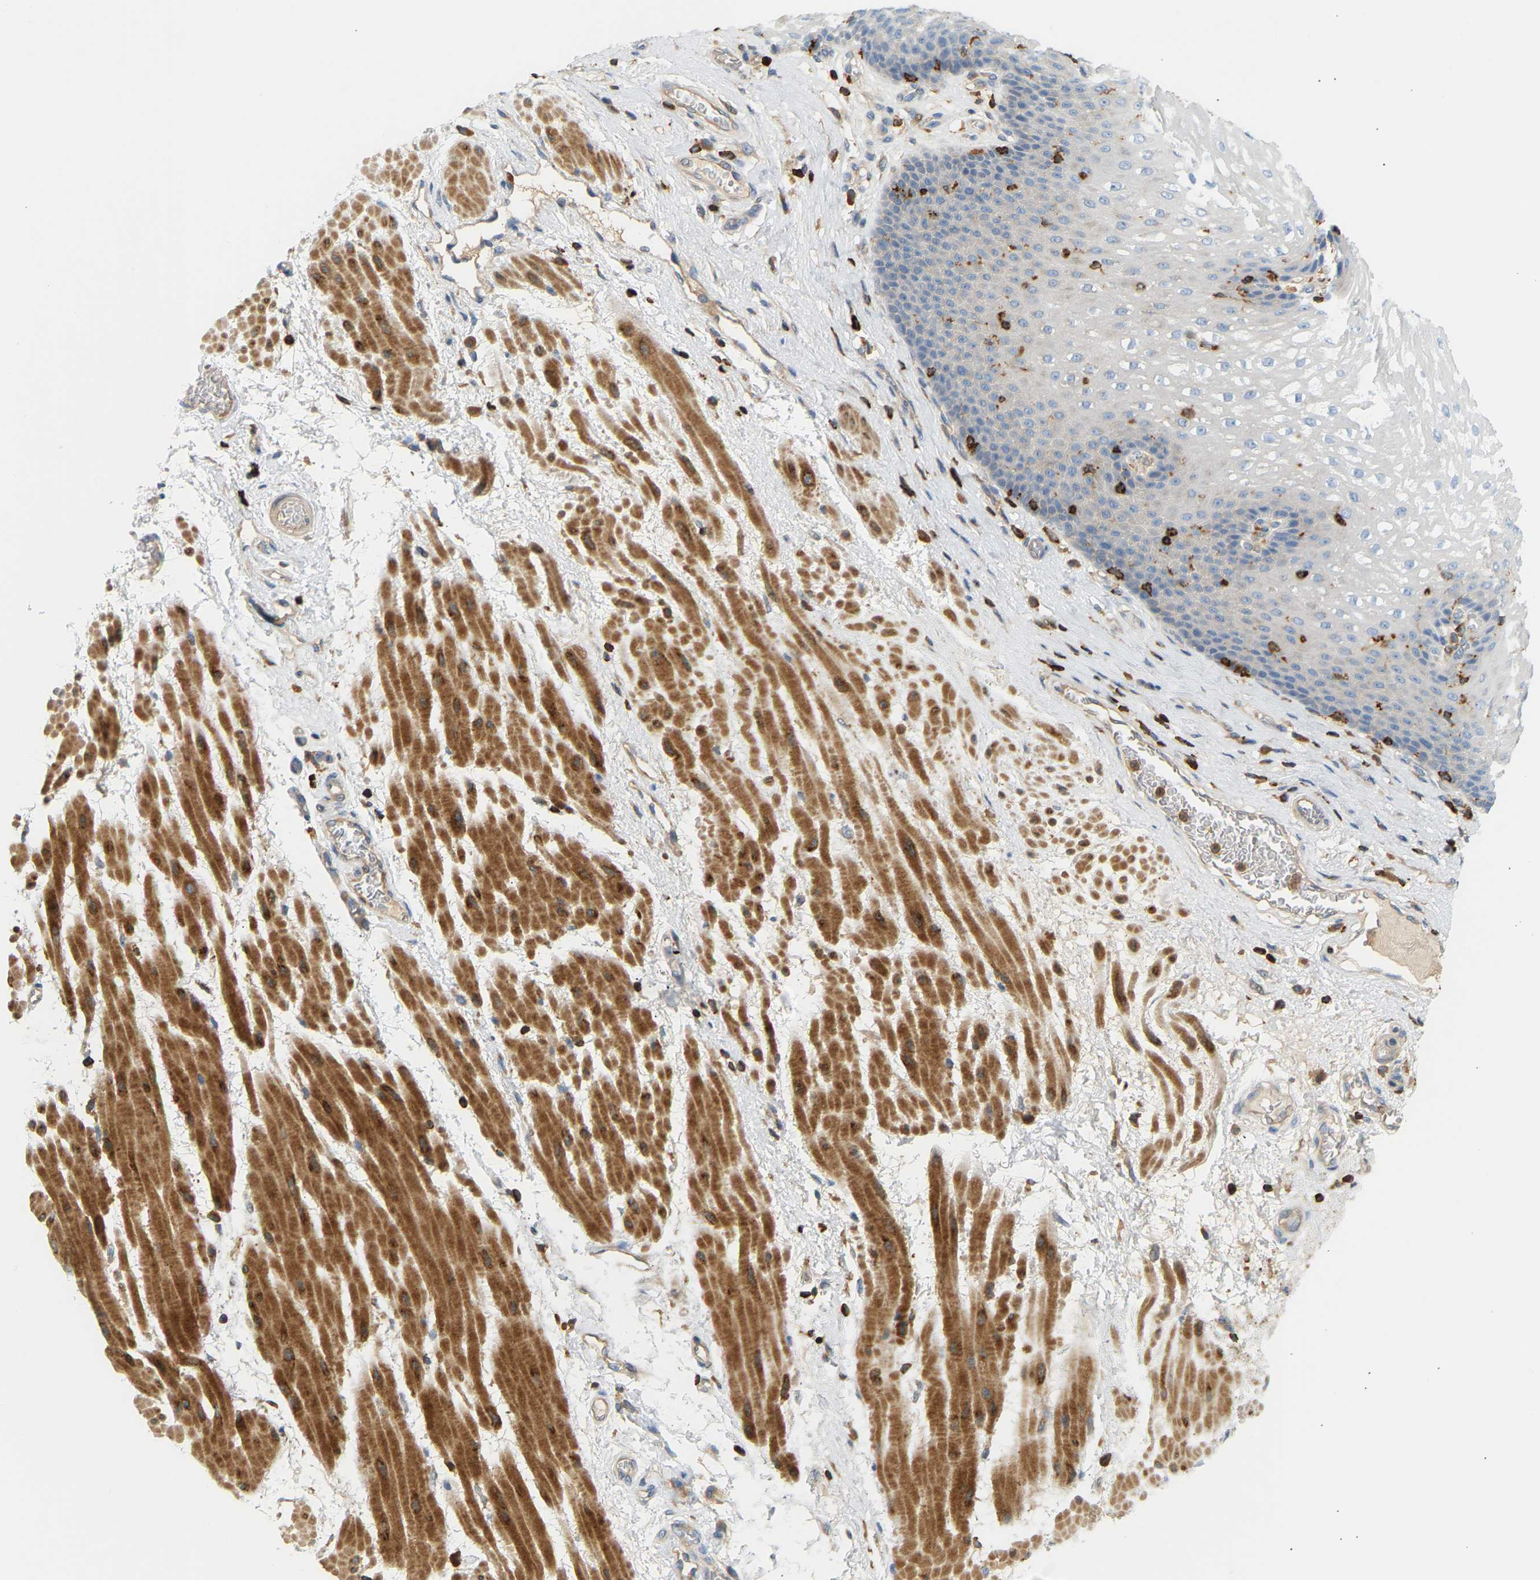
{"staining": {"intensity": "negative", "quantity": "none", "location": "none"}, "tissue": "esophagus", "cell_type": "Squamous epithelial cells", "image_type": "normal", "snomed": [{"axis": "morphology", "description": "Normal tissue, NOS"}, {"axis": "topography", "description": "Esophagus"}], "caption": "The image demonstrates no significant expression in squamous epithelial cells of esophagus.", "gene": "FNBP1", "patient": {"sex": "male", "age": 48}}